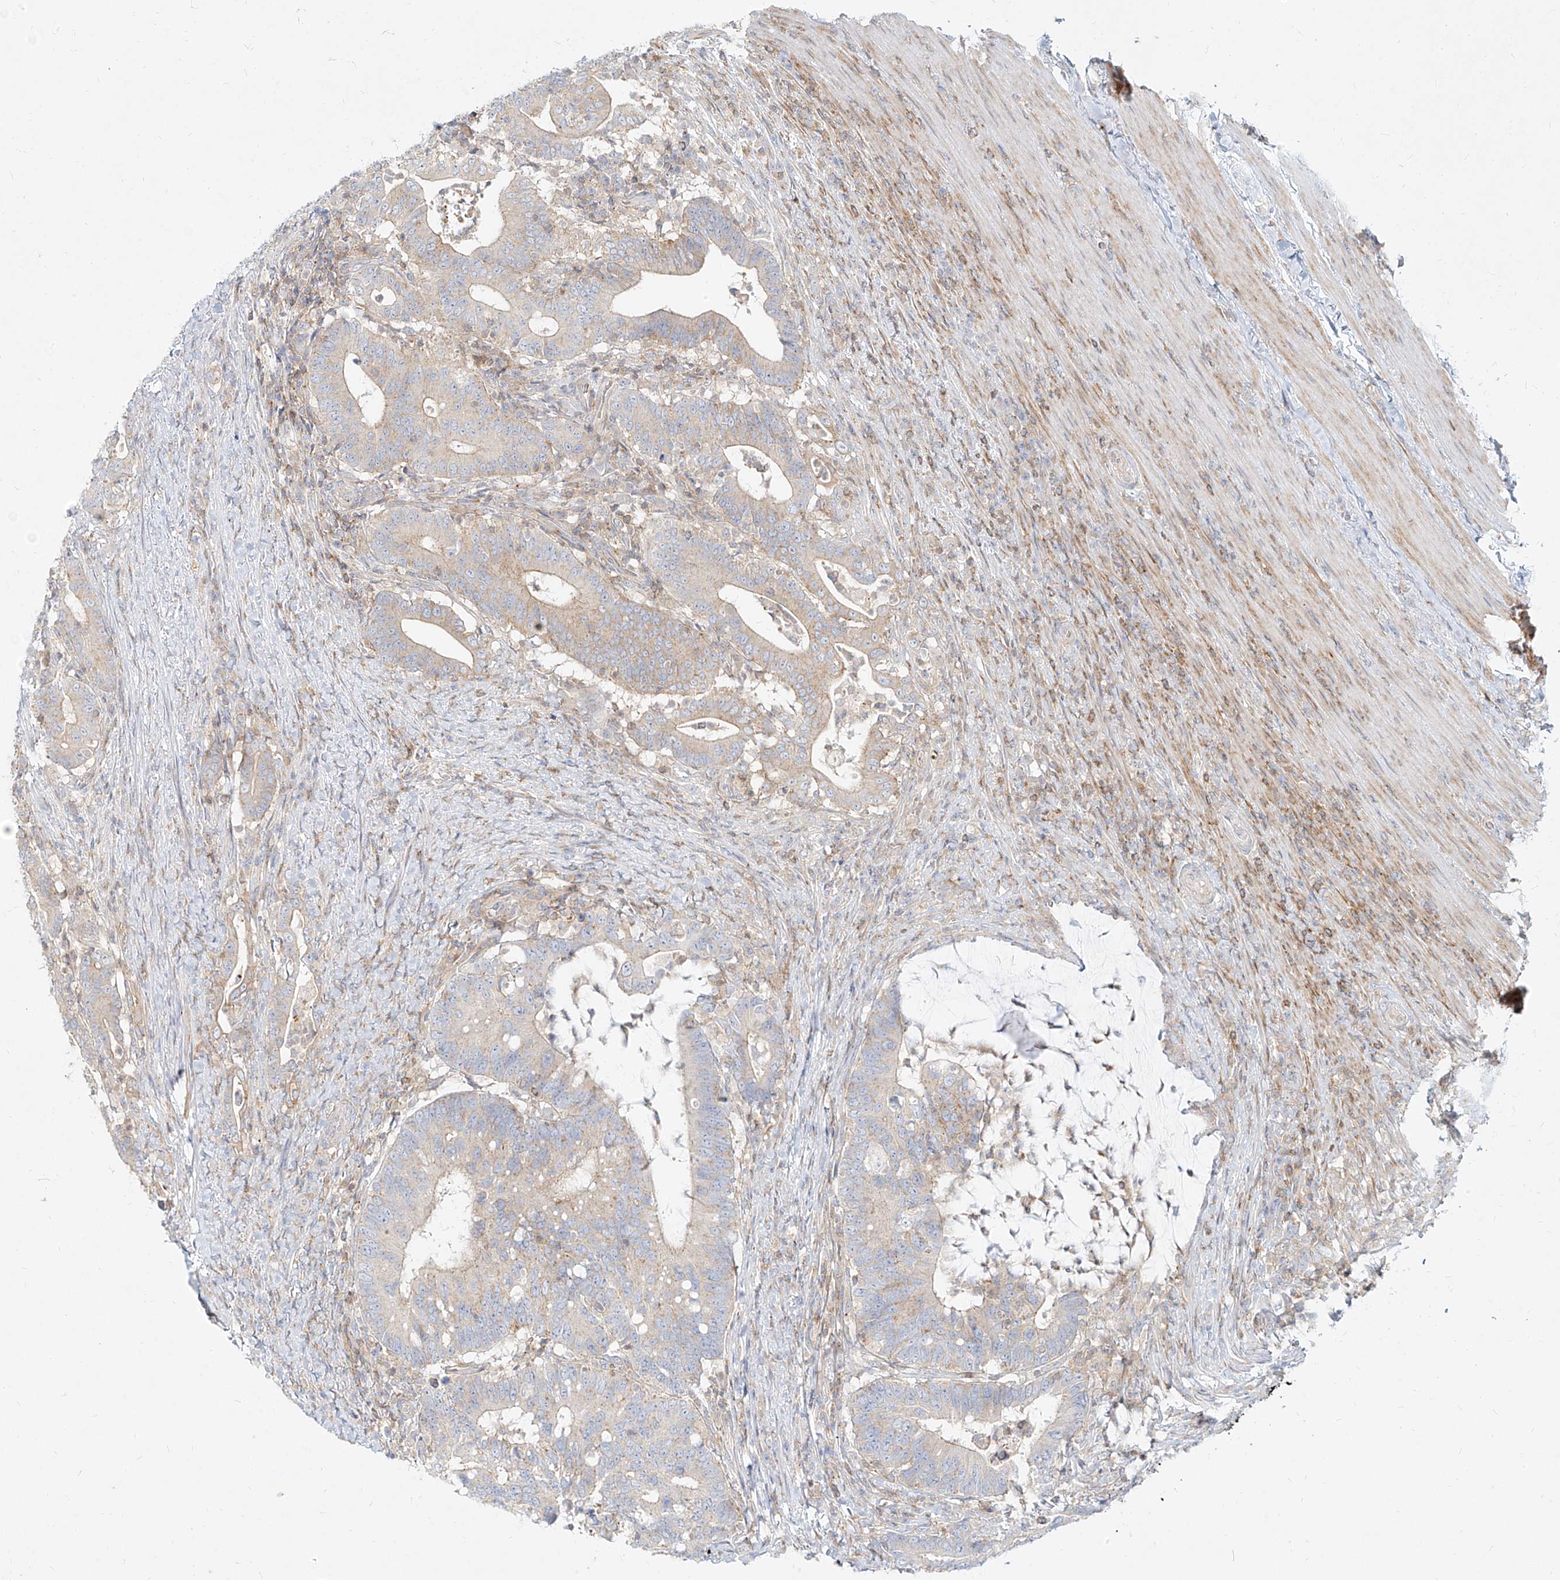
{"staining": {"intensity": "weak", "quantity": "<25%", "location": "cytoplasmic/membranous"}, "tissue": "colorectal cancer", "cell_type": "Tumor cells", "image_type": "cancer", "snomed": [{"axis": "morphology", "description": "Adenocarcinoma, NOS"}, {"axis": "topography", "description": "Colon"}], "caption": "IHC of human colorectal cancer exhibits no staining in tumor cells.", "gene": "SLC2A12", "patient": {"sex": "female", "age": 66}}